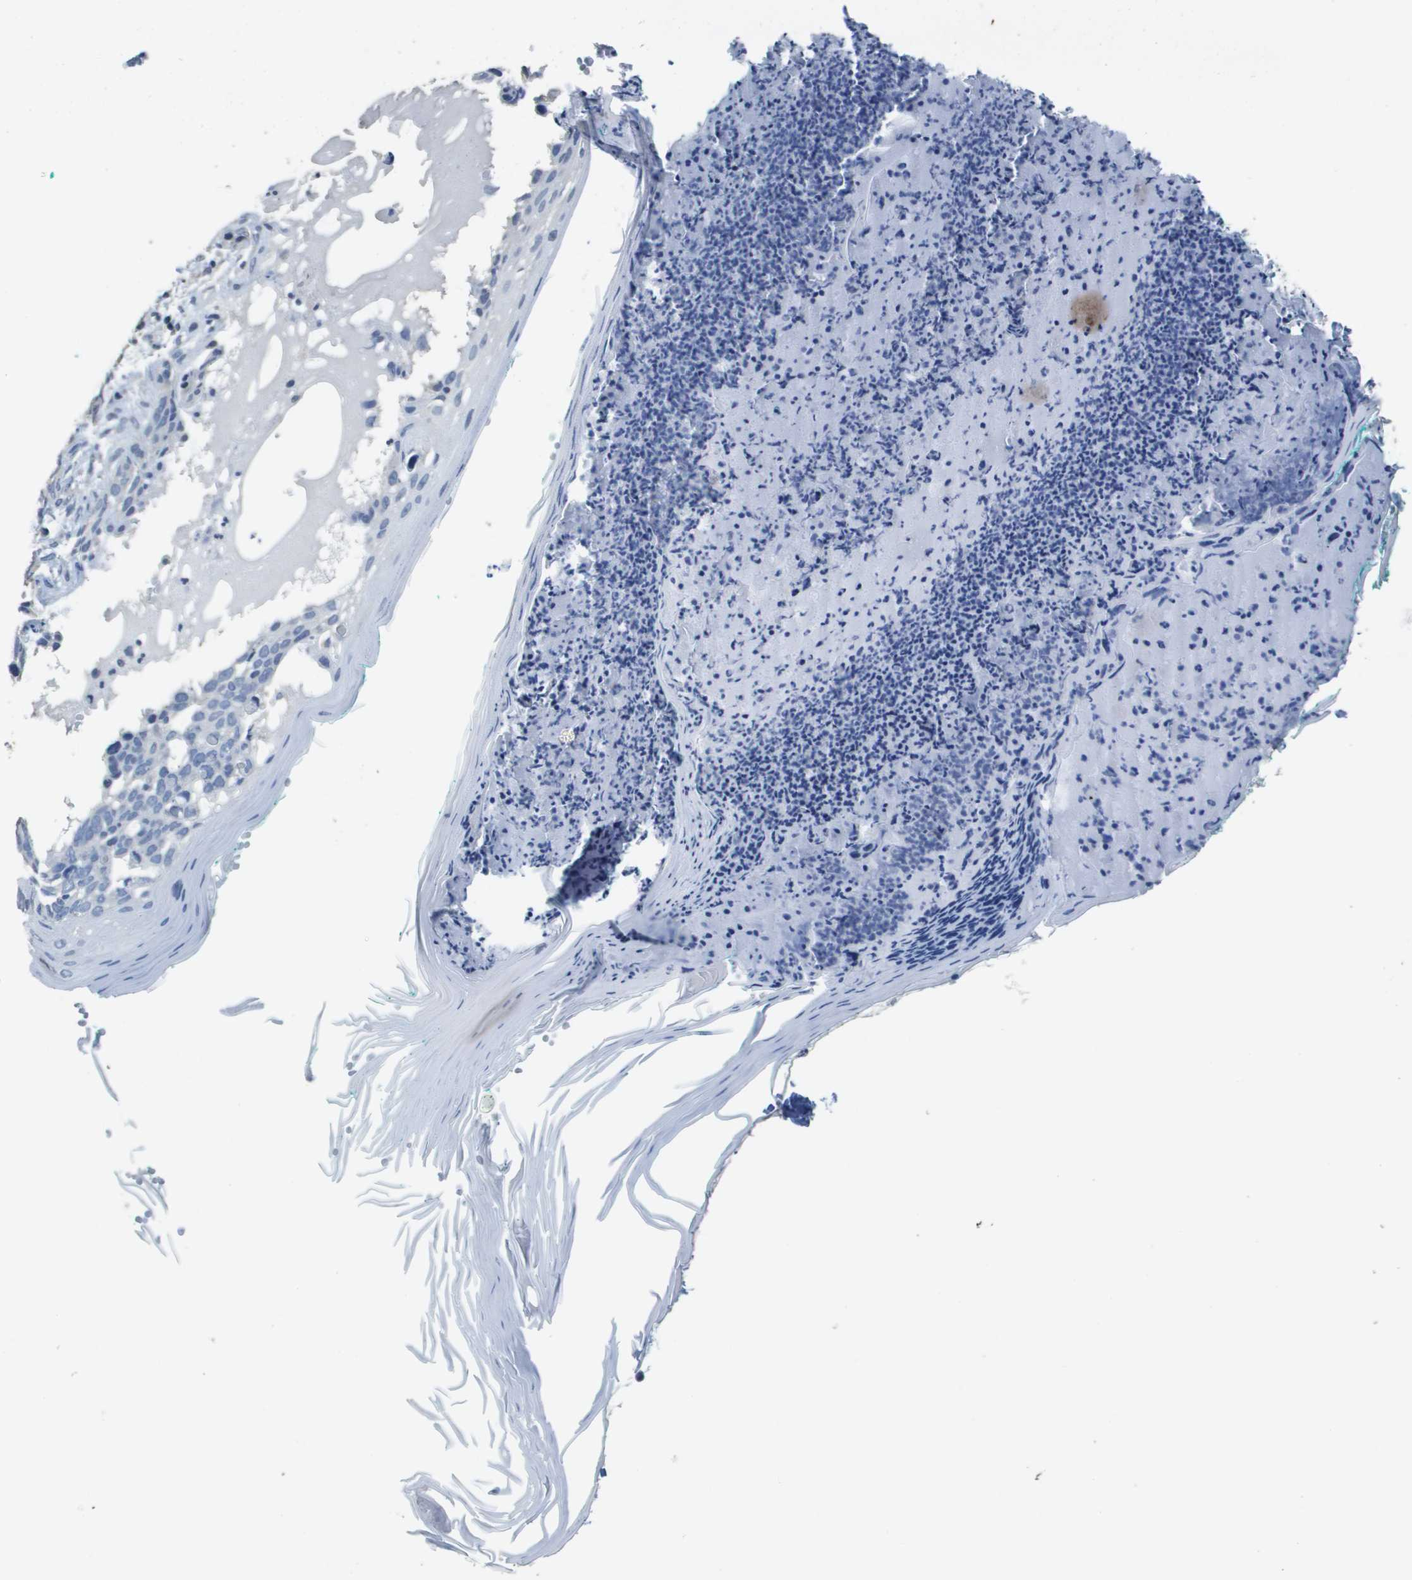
{"staining": {"intensity": "negative", "quantity": "none", "location": "none"}, "tissue": "skin cancer", "cell_type": "Tumor cells", "image_type": "cancer", "snomed": [{"axis": "morphology", "description": "Normal tissue, NOS"}, {"axis": "morphology", "description": "Basal cell carcinoma"}, {"axis": "topography", "description": "Skin"}], "caption": "An image of skin cancer (basal cell carcinoma) stained for a protein shows no brown staining in tumor cells.", "gene": "MT3", "patient": {"sex": "male", "age": 77}}